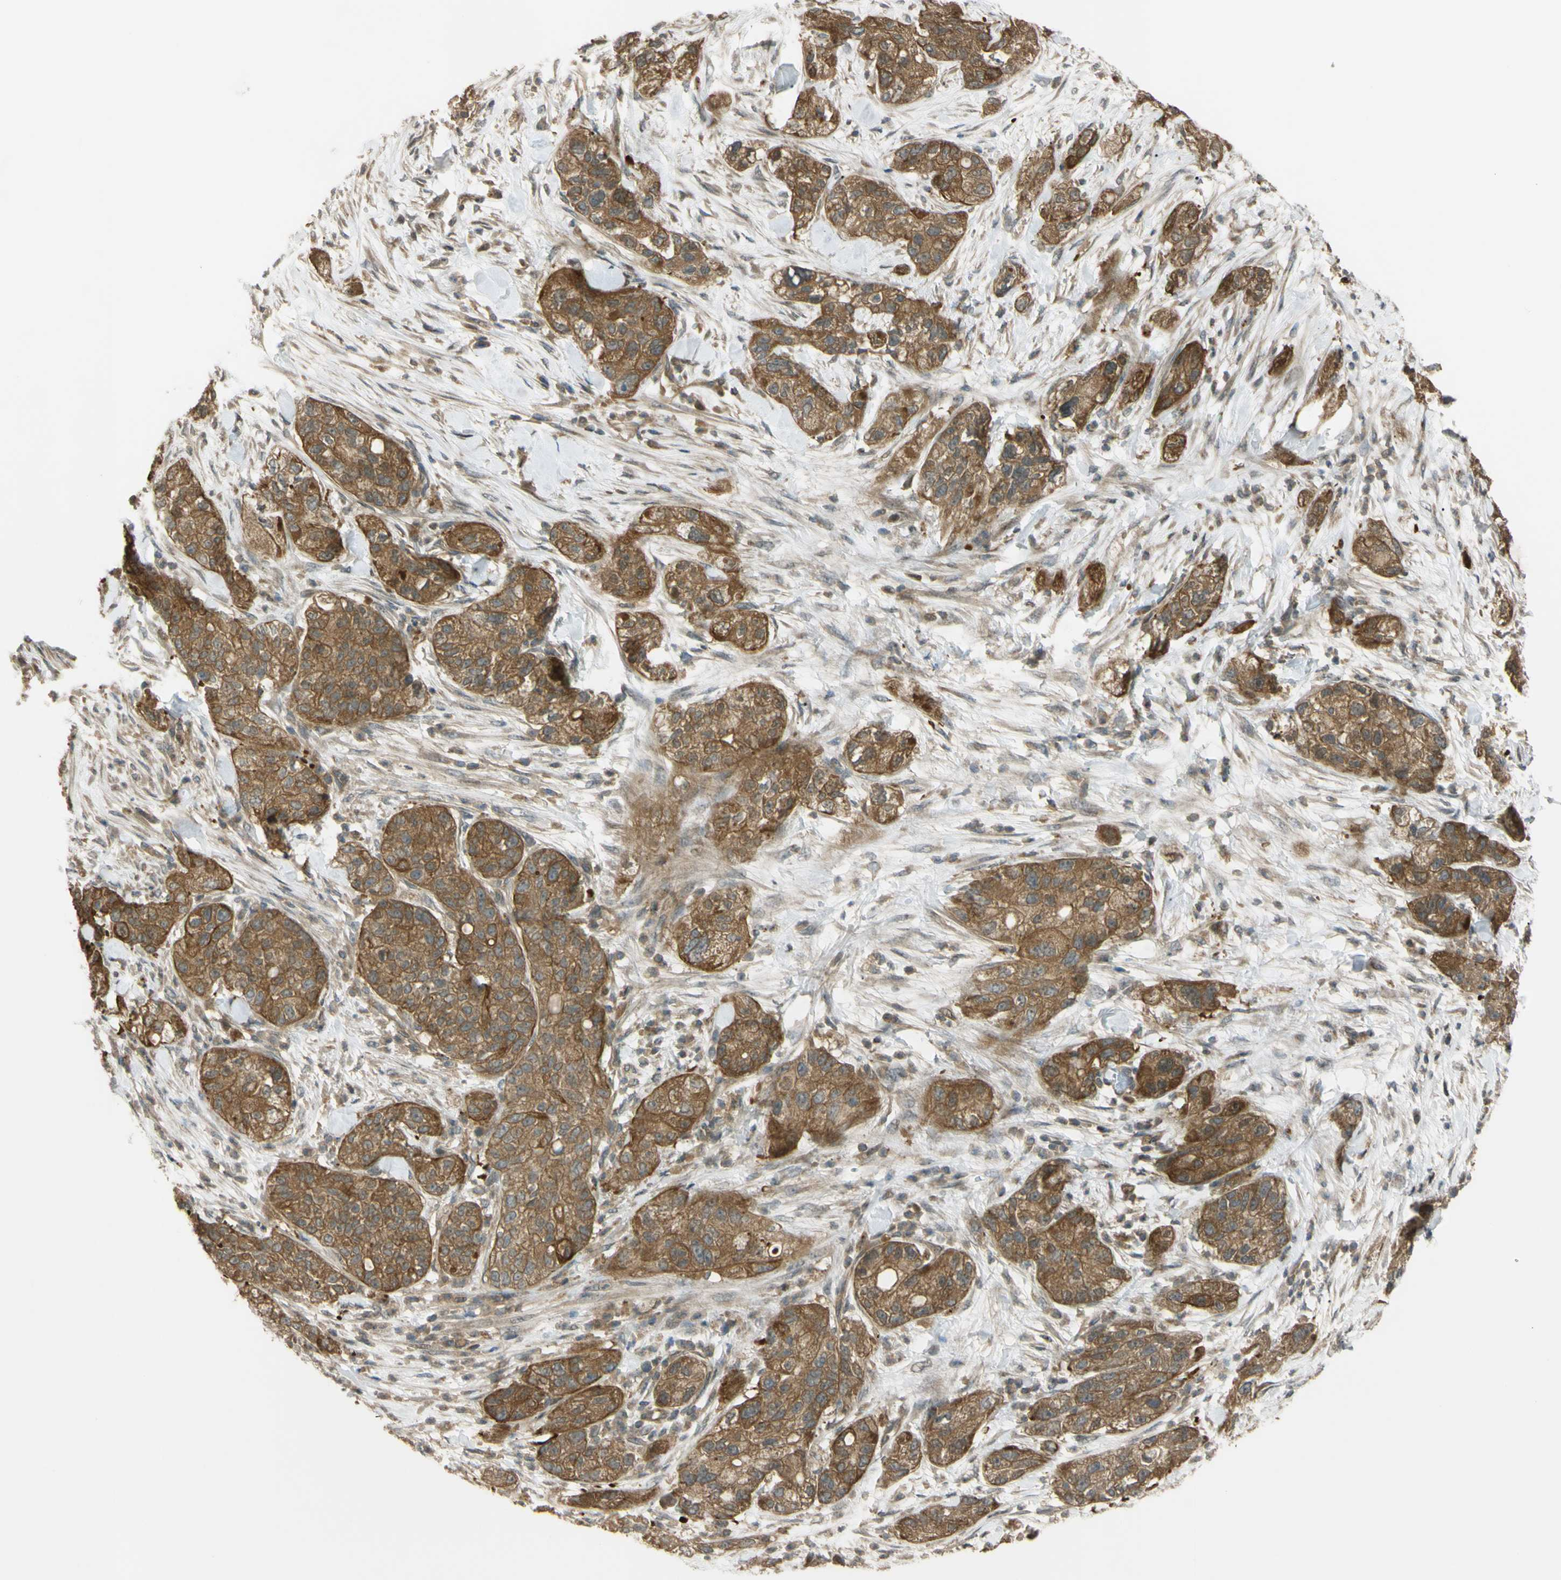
{"staining": {"intensity": "moderate", "quantity": ">75%", "location": "cytoplasmic/membranous"}, "tissue": "pancreatic cancer", "cell_type": "Tumor cells", "image_type": "cancer", "snomed": [{"axis": "morphology", "description": "Adenocarcinoma, NOS"}, {"axis": "topography", "description": "Pancreas"}], "caption": "Pancreatic cancer stained with immunohistochemistry demonstrates moderate cytoplasmic/membranous expression in approximately >75% of tumor cells.", "gene": "FLII", "patient": {"sex": "female", "age": 78}}